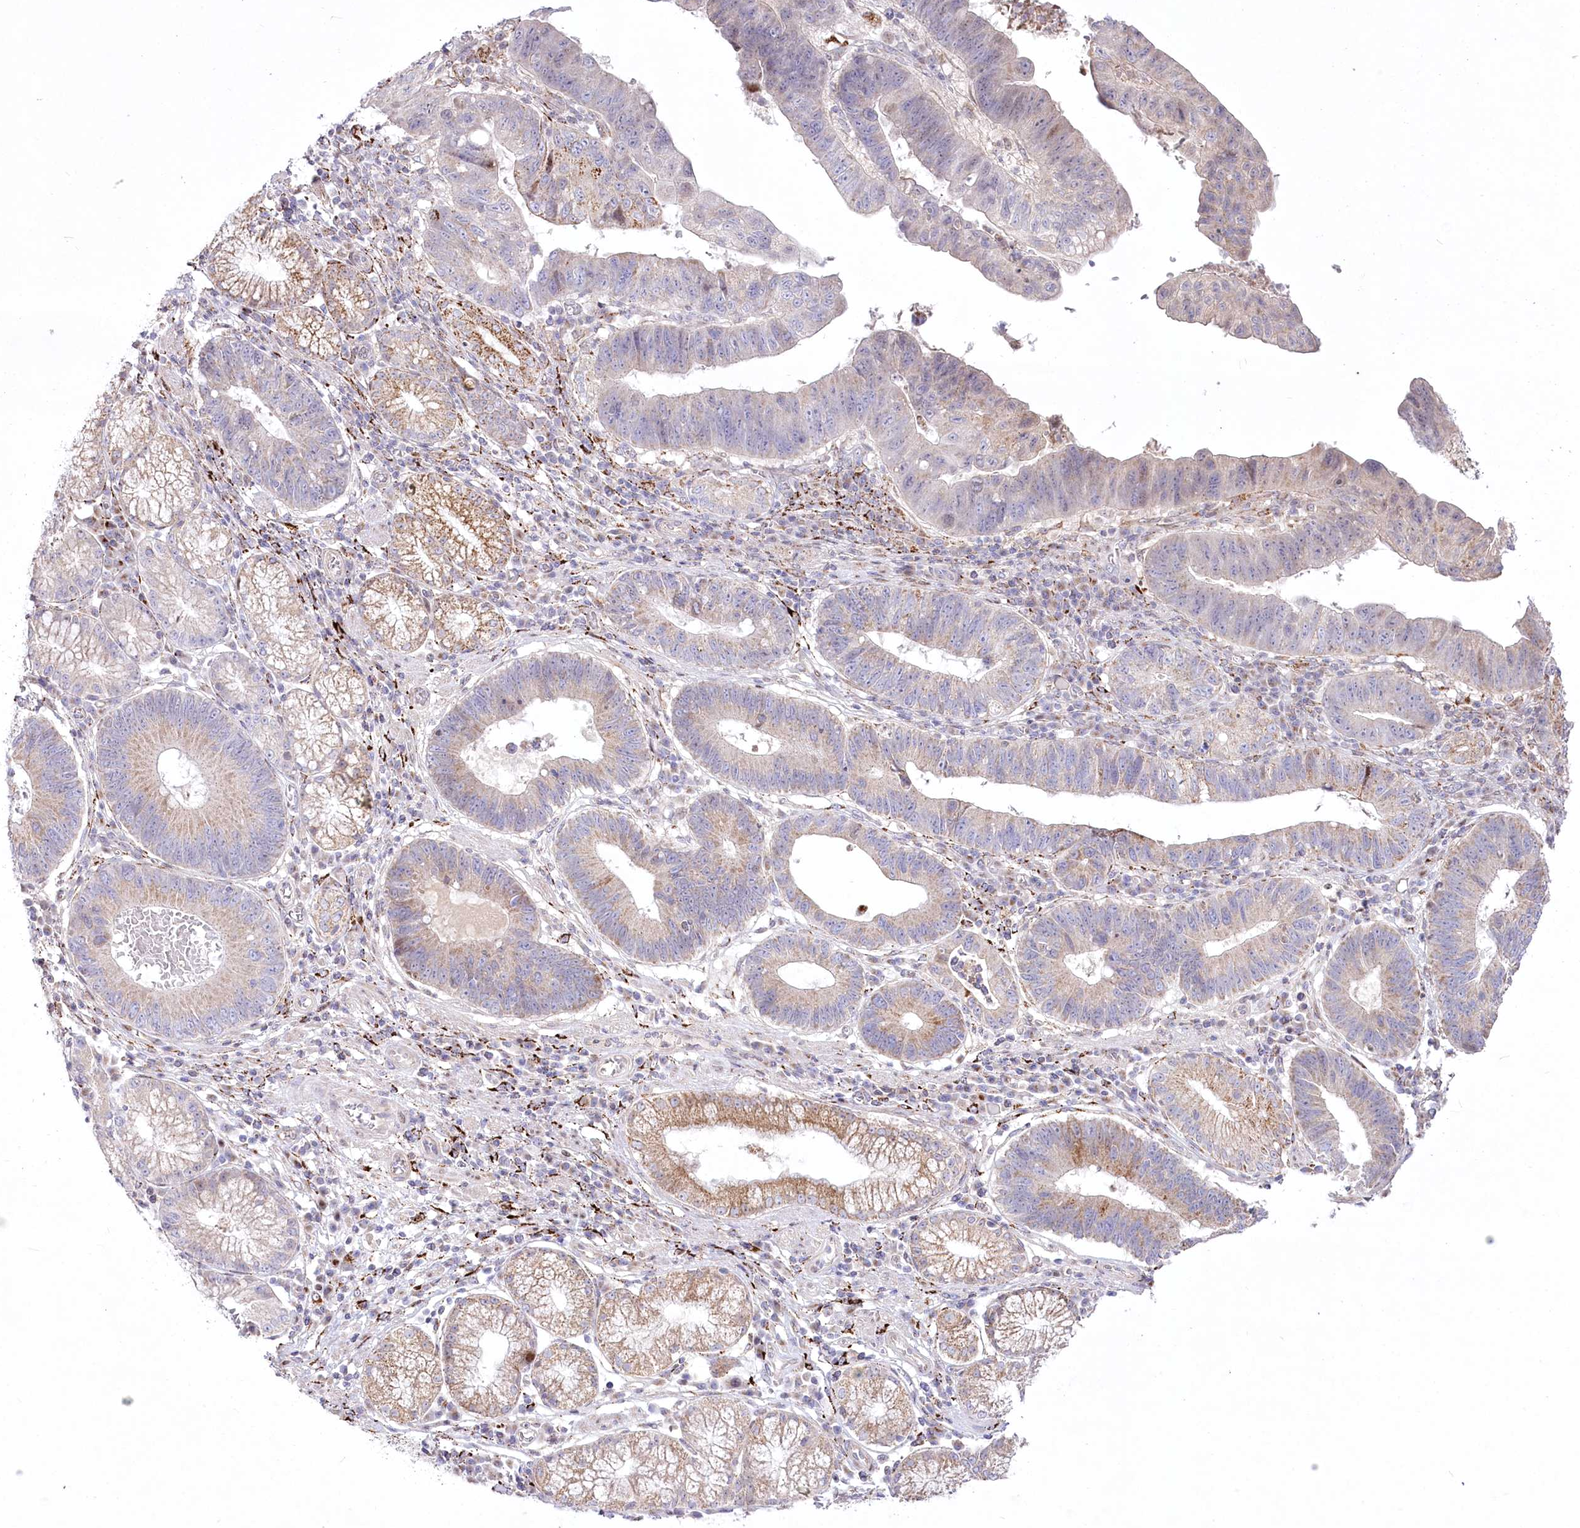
{"staining": {"intensity": "moderate", "quantity": "<25%", "location": "cytoplasmic/membranous"}, "tissue": "stomach cancer", "cell_type": "Tumor cells", "image_type": "cancer", "snomed": [{"axis": "morphology", "description": "Adenocarcinoma, NOS"}, {"axis": "topography", "description": "Stomach"}], "caption": "Immunohistochemistry photomicrograph of stomach cancer (adenocarcinoma) stained for a protein (brown), which exhibits low levels of moderate cytoplasmic/membranous expression in about <25% of tumor cells.", "gene": "CEP164", "patient": {"sex": "male", "age": 59}}